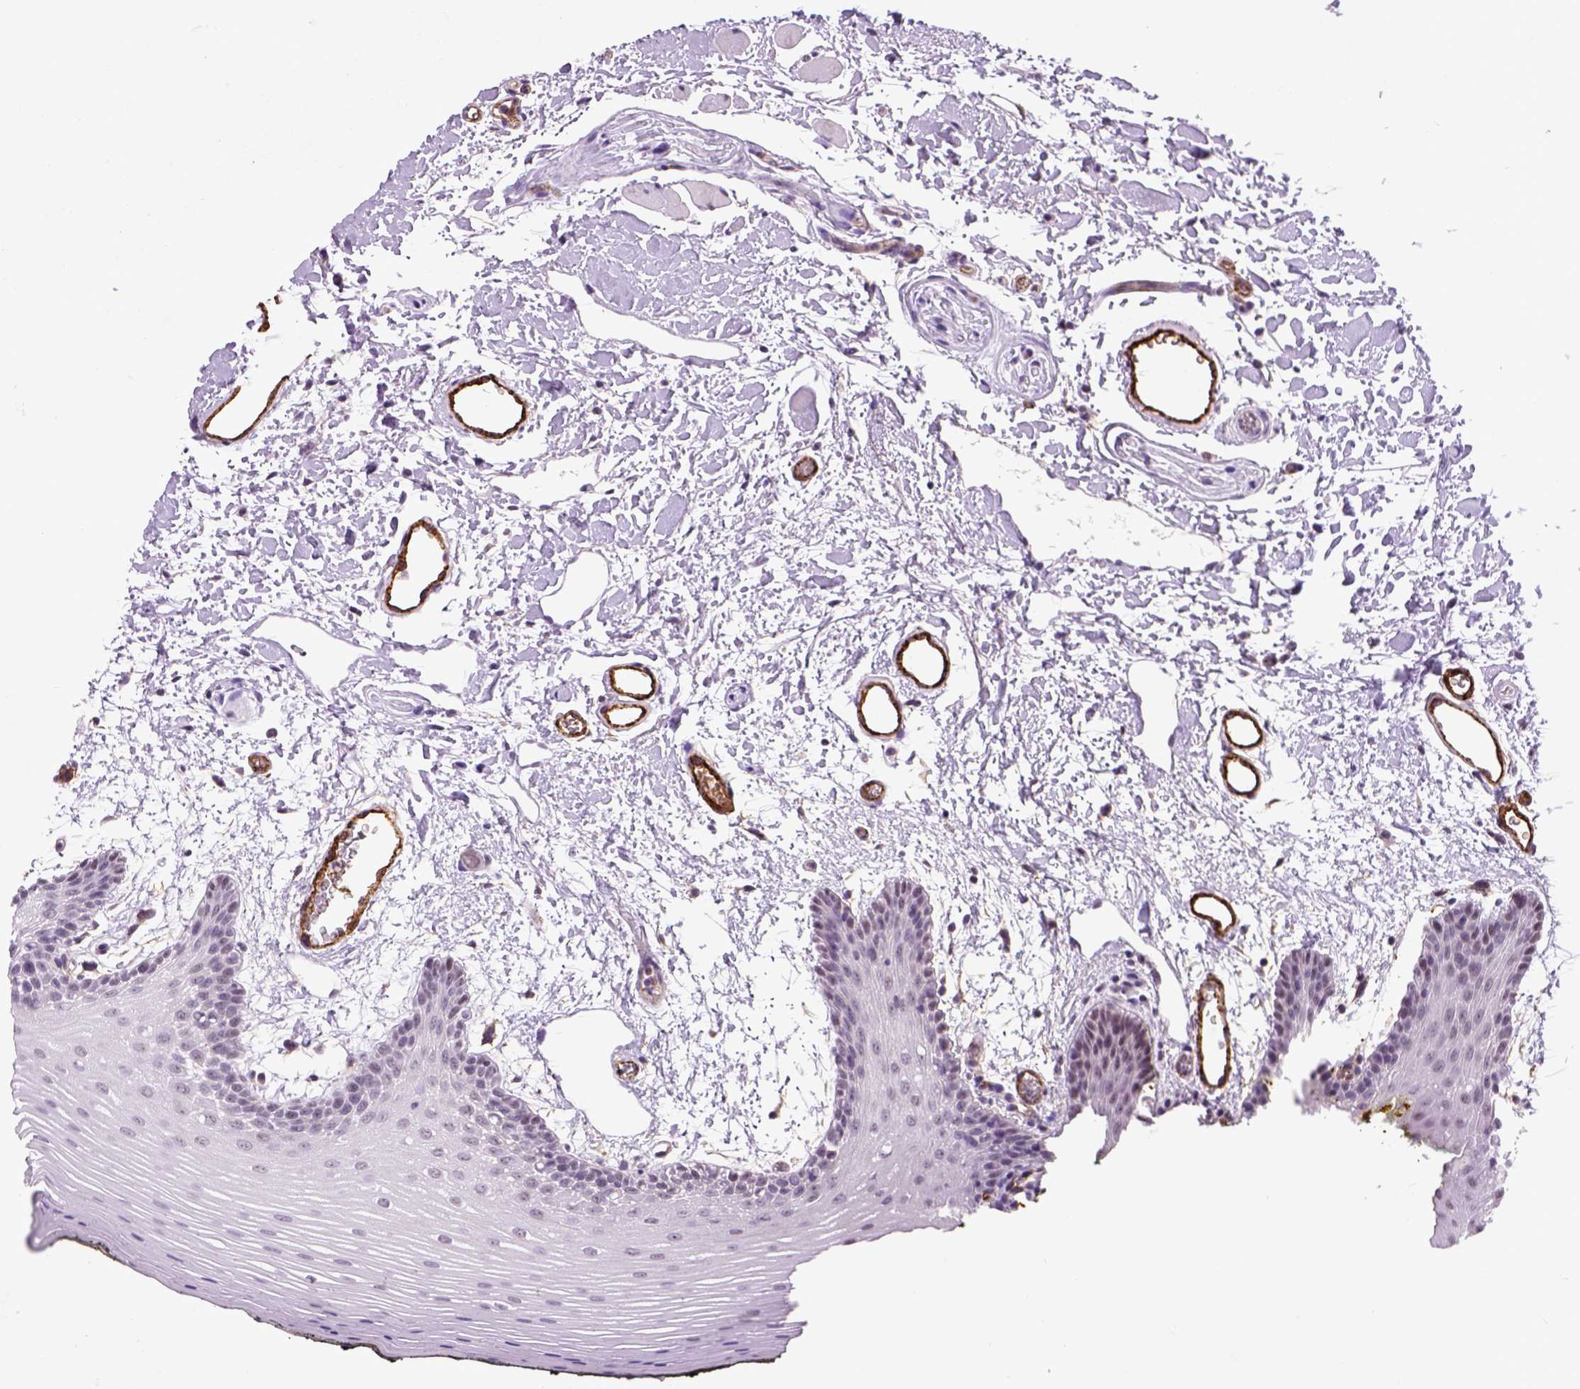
{"staining": {"intensity": "negative", "quantity": "none", "location": "none"}, "tissue": "oral mucosa", "cell_type": "Squamous epithelial cells", "image_type": "normal", "snomed": [{"axis": "morphology", "description": "Normal tissue, NOS"}, {"axis": "topography", "description": "Oral tissue"}, {"axis": "topography", "description": "Head-Neck"}], "caption": "Immunohistochemistry of benign oral mucosa demonstrates no positivity in squamous epithelial cells.", "gene": "VWF", "patient": {"sex": "male", "age": 65}}